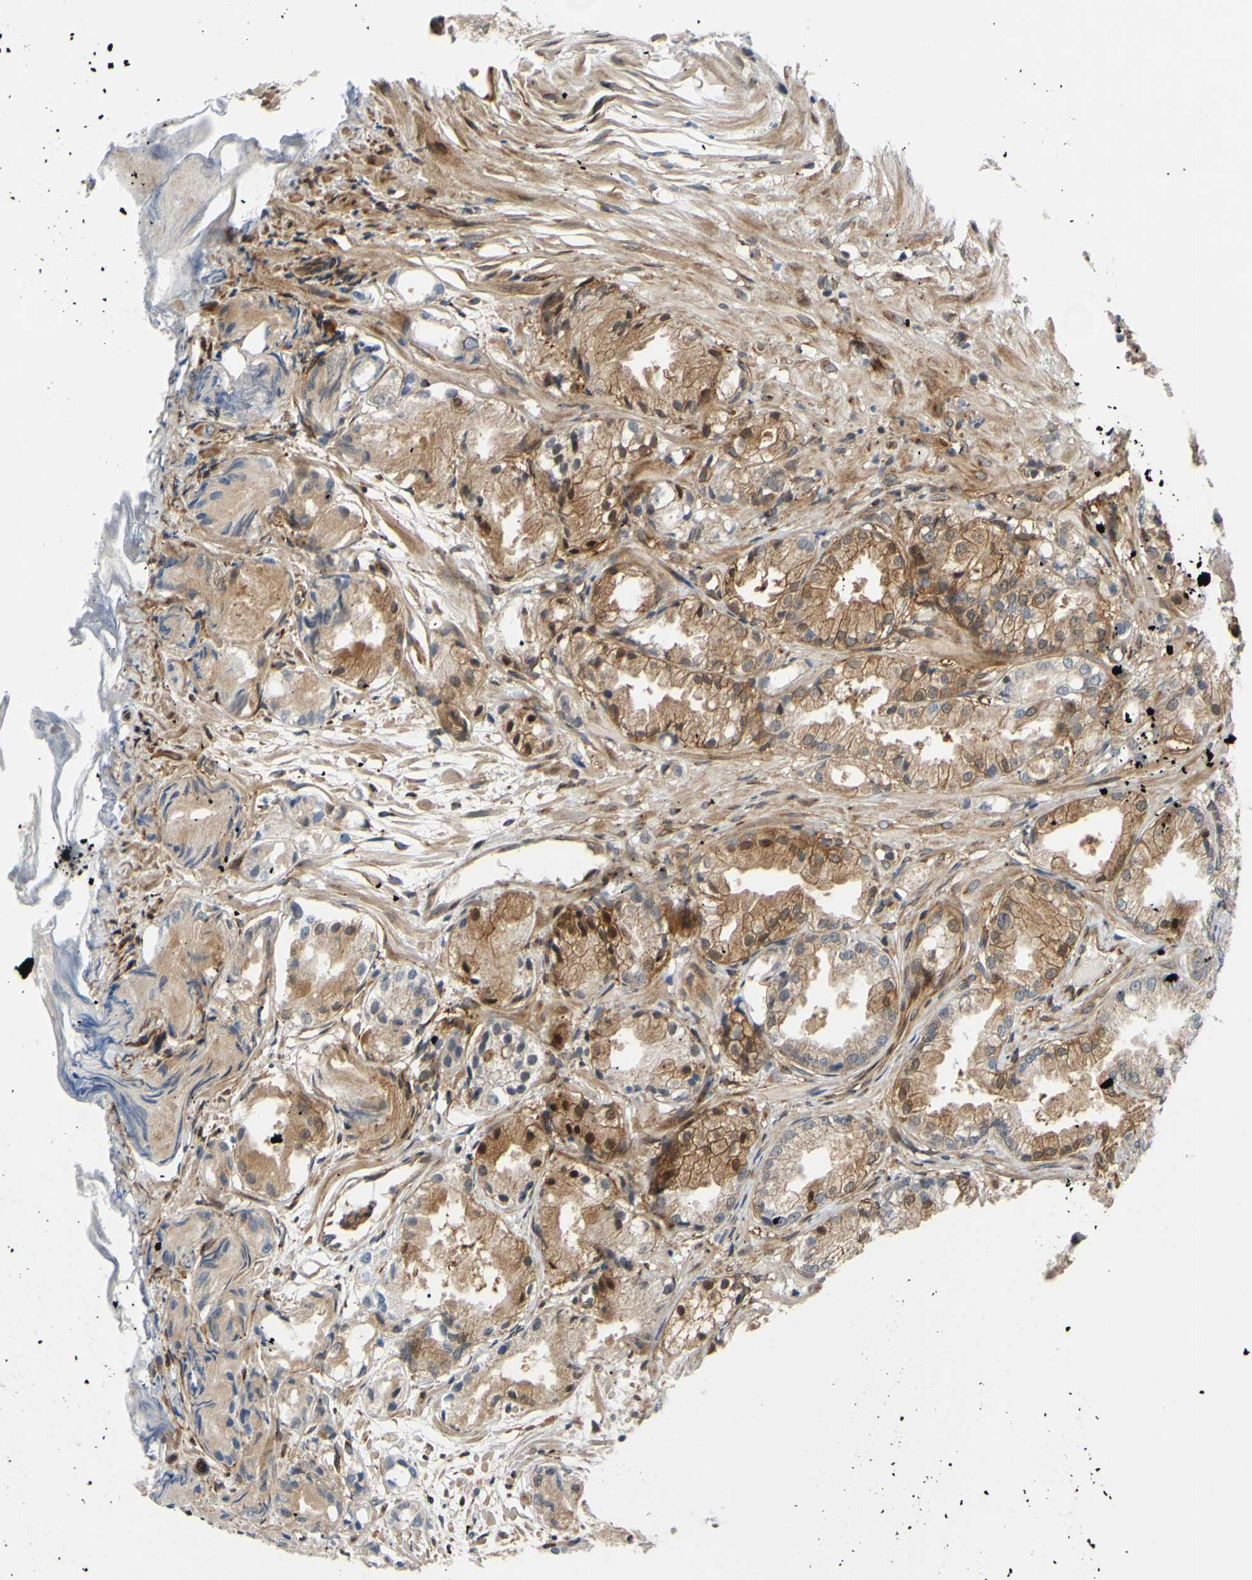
{"staining": {"intensity": "moderate", "quantity": ">75%", "location": "cytoplasmic/membranous"}, "tissue": "prostate cancer", "cell_type": "Tumor cells", "image_type": "cancer", "snomed": [{"axis": "morphology", "description": "Adenocarcinoma, Low grade"}, {"axis": "topography", "description": "Prostate"}], "caption": "Low-grade adenocarcinoma (prostate) stained with DAB (3,3'-diaminobenzidine) immunohistochemistry (IHC) shows medium levels of moderate cytoplasmic/membranous positivity in approximately >75% of tumor cells.", "gene": "PRAF2", "patient": {"sex": "male", "age": 72}}